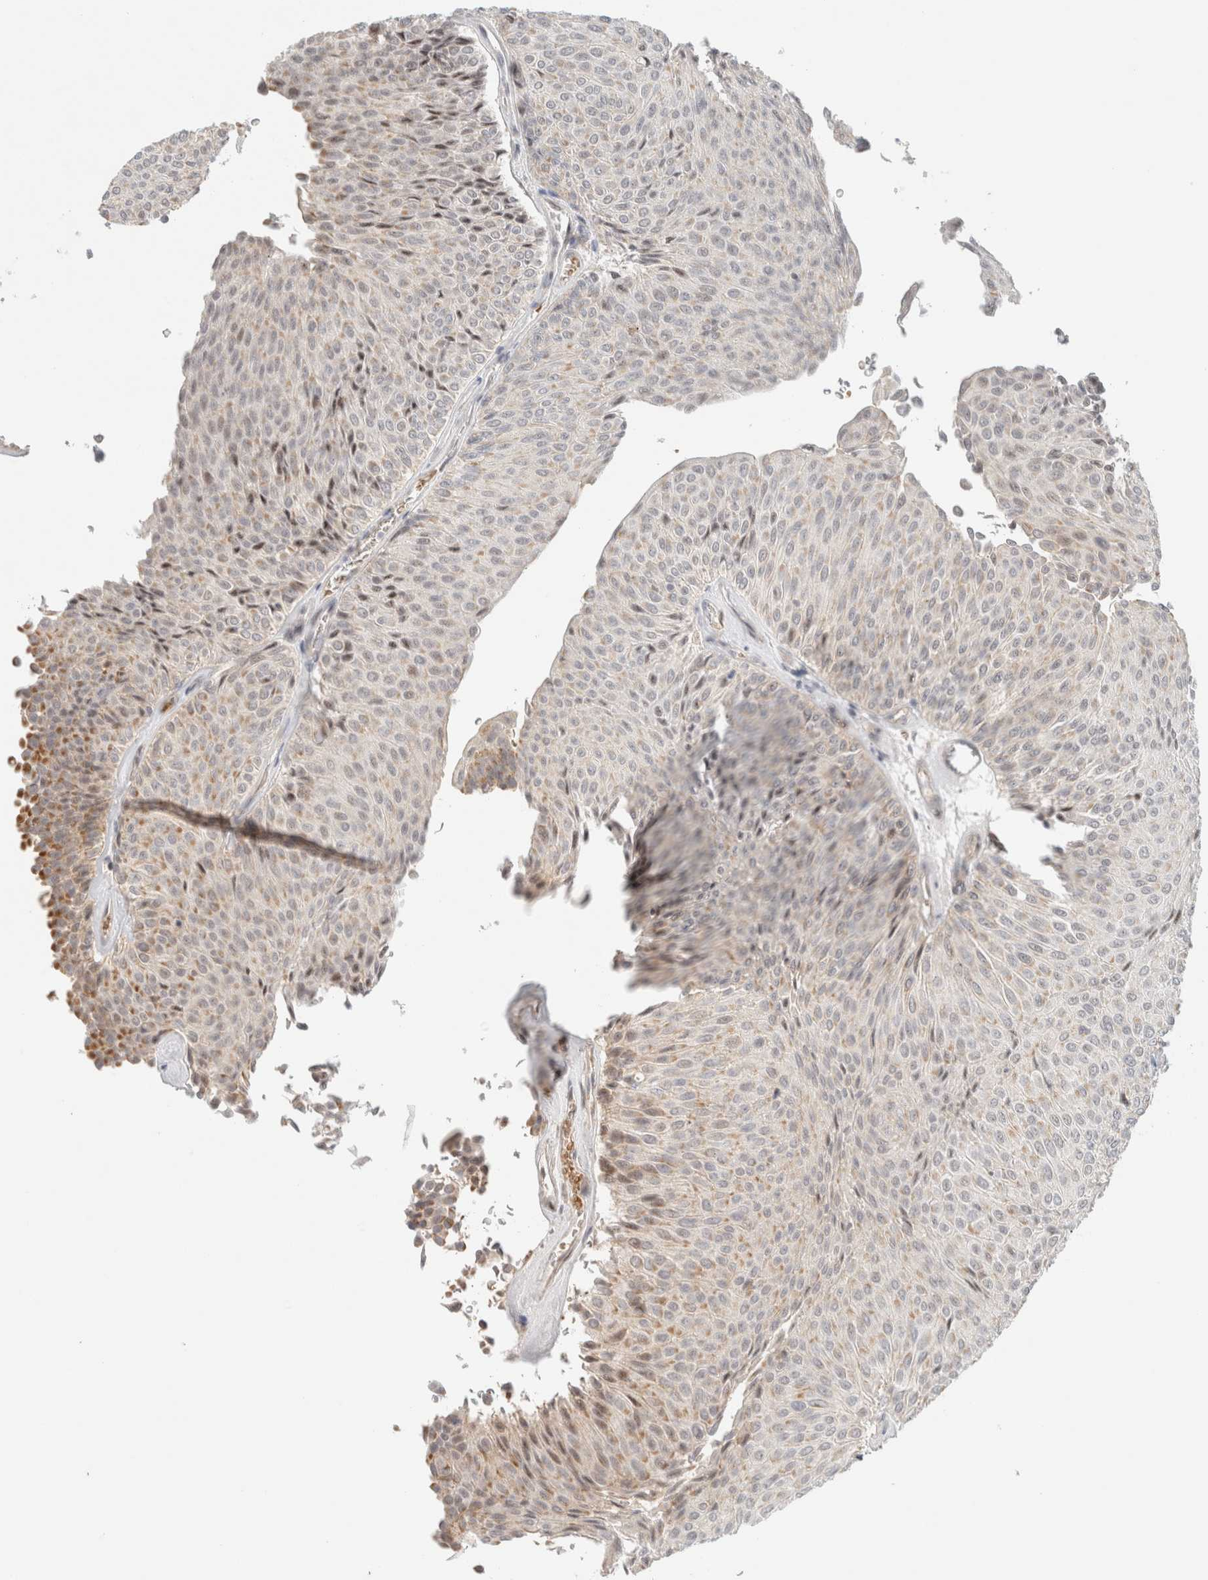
{"staining": {"intensity": "weak", "quantity": "25%-75%", "location": "cytoplasmic/membranous,nuclear"}, "tissue": "urothelial cancer", "cell_type": "Tumor cells", "image_type": "cancer", "snomed": [{"axis": "morphology", "description": "Urothelial carcinoma, Low grade"}, {"axis": "topography", "description": "Urinary bladder"}], "caption": "Immunohistochemical staining of human urothelial carcinoma (low-grade) exhibits weak cytoplasmic/membranous and nuclear protein expression in about 25%-75% of tumor cells. The staining was performed using DAB (3,3'-diaminobenzidine), with brown indicating positive protein expression. Nuclei are stained blue with hematoxylin.", "gene": "MRM3", "patient": {"sex": "male", "age": 78}}